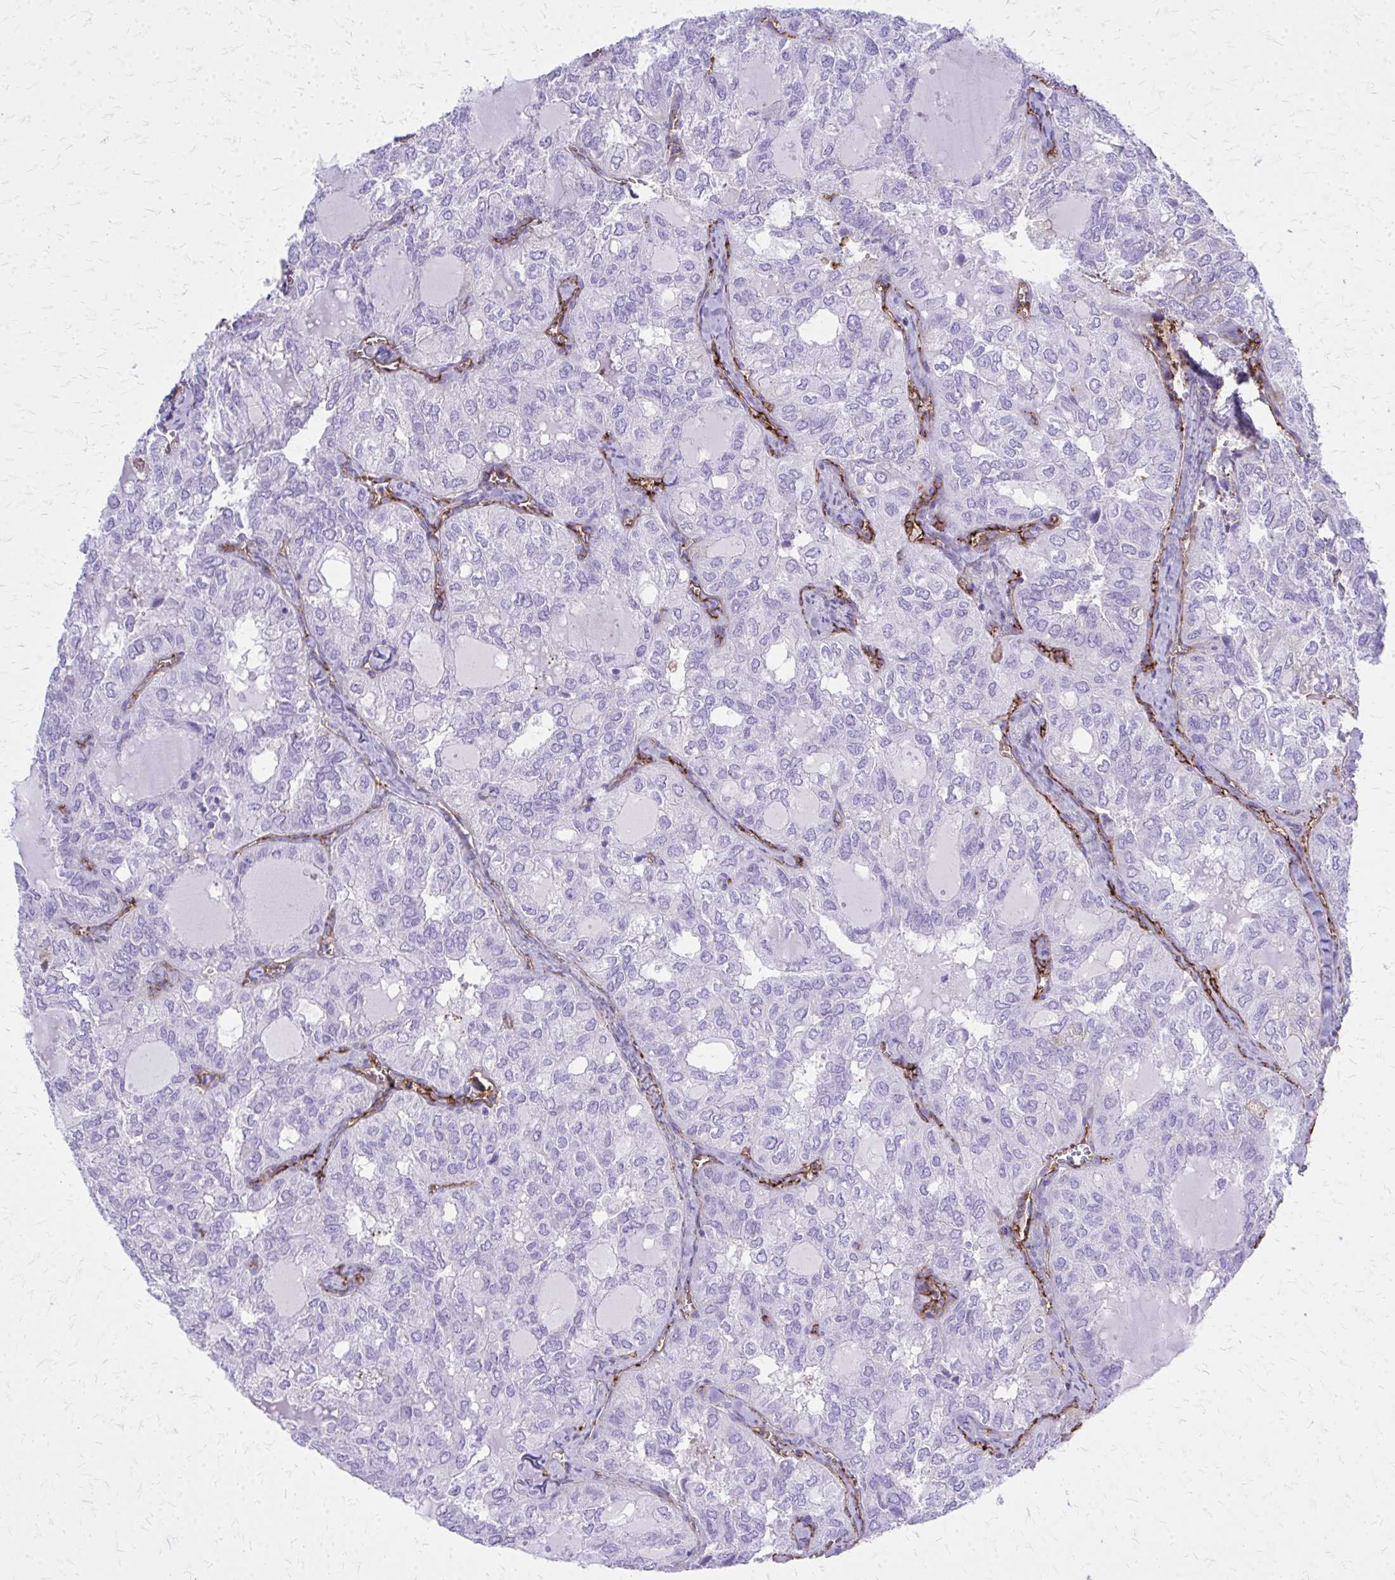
{"staining": {"intensity": "negative", "quantity": "none", "location": "none"}, "tissue": "thyroid cancer", "cell_type": "Tumor cells", "image_type": "cancer", "snomed": [{"axis": "morphology", "description": "Follicular adenoma carcinoma, NOS"}, {"axis": "topography", "description": "Thyroid gland"}], "caption": "A high-resolution histopathology image shows immunohistochemistry staining of thyroid cancer (follicular adenoma carcinoma), which demonstrates no significant expression in tumor cells.", "gene": "TPSG1", "patient": {"sex": "male", "age": 75}}